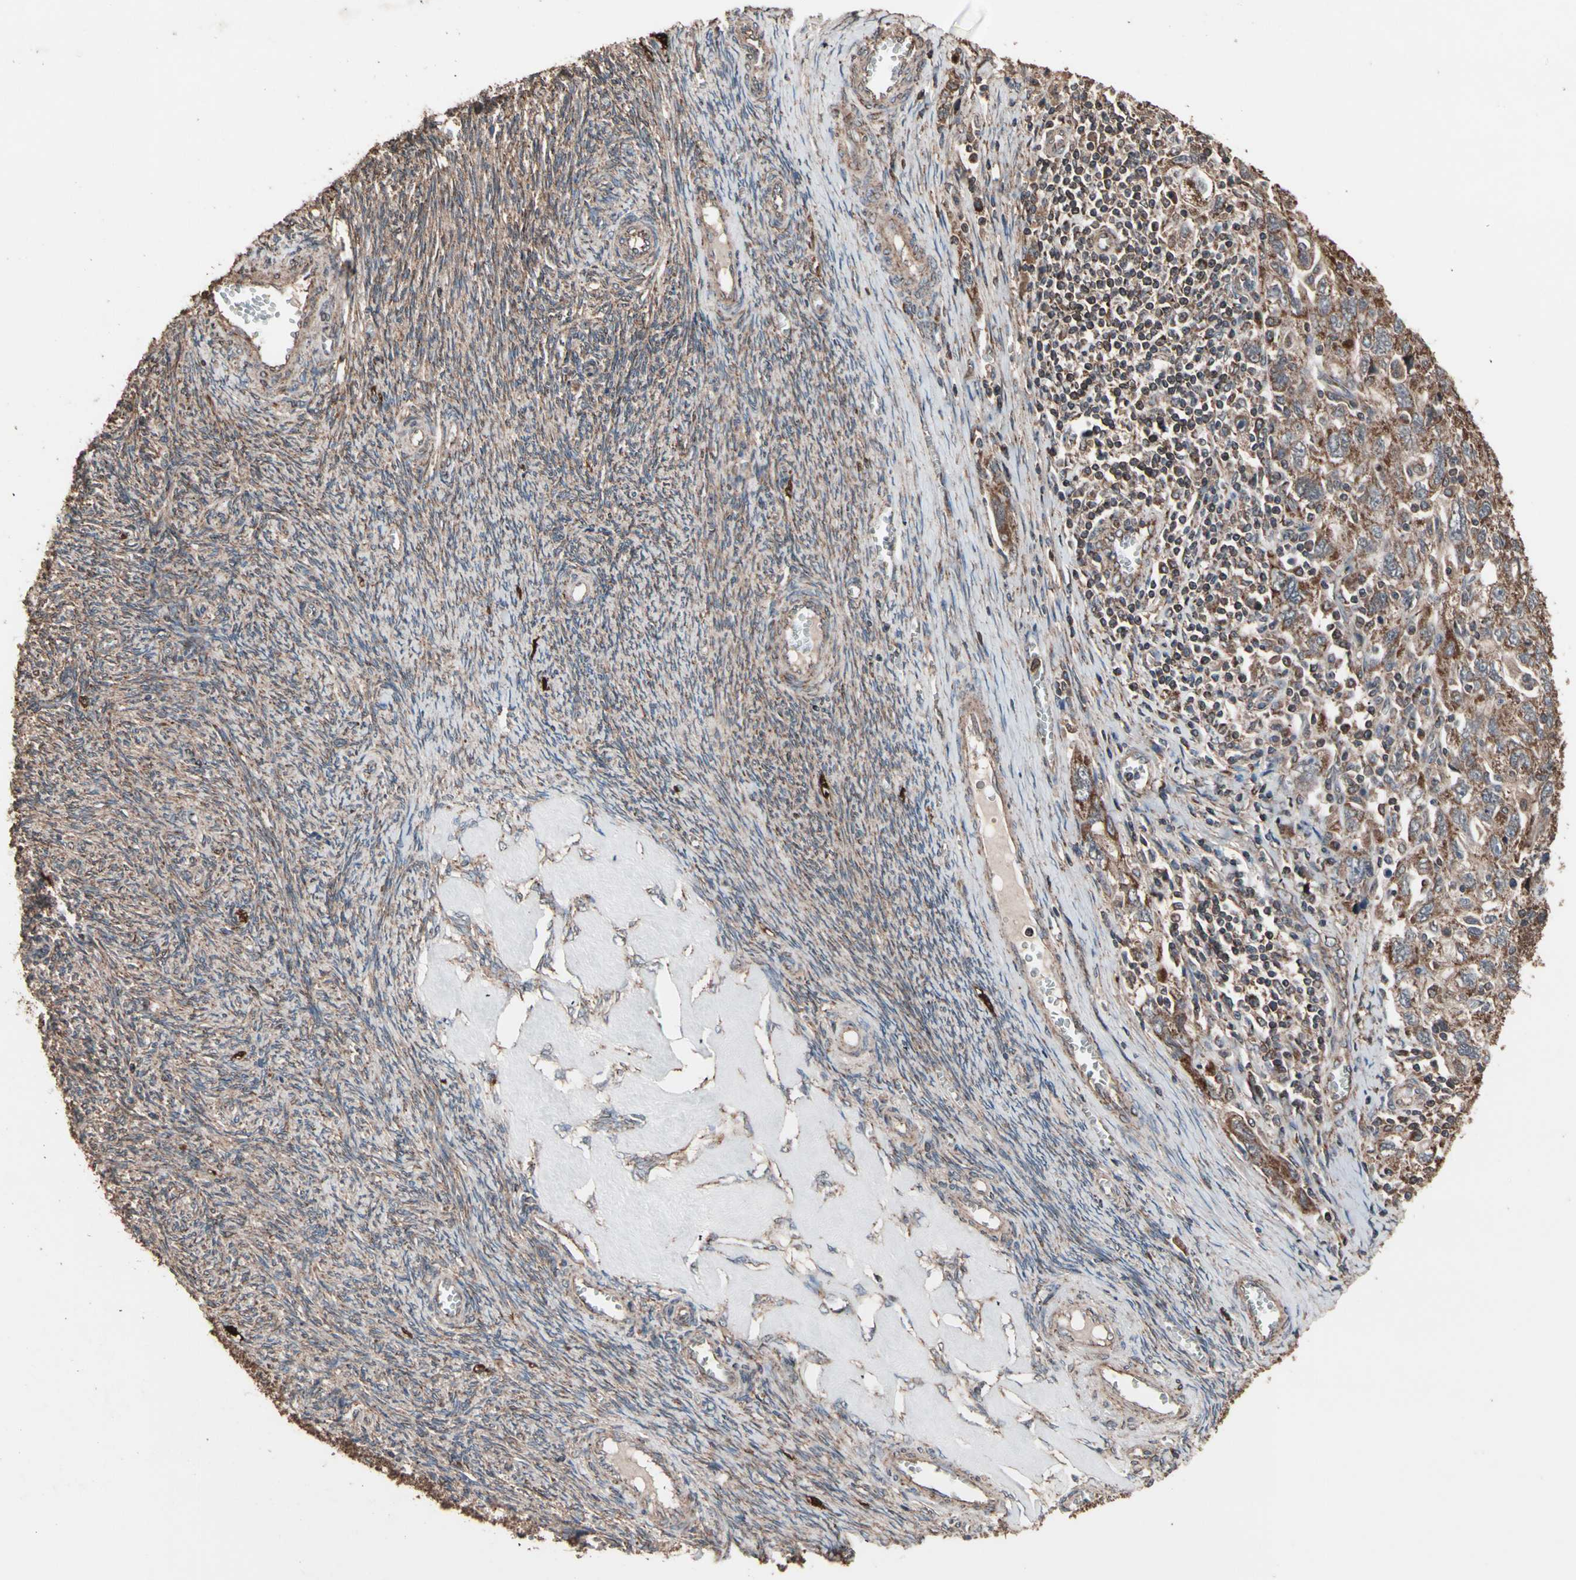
{"staining": {"intensity": "moderate", "quantity": ">75%", "location": "cytoplasmic/membranous"}, "tissue": "ovarian cancer", "cell_type": "Tumor cells", "image_type": "cancer", "snomed": [{"axis": "morphology", "description": "Carcinoma, NOS"}, {"axis": "morphology", "description": "Cystadenocarcinoma, serous, NOS"}, {"axis": "topography", "description": "Ovary"}], "caption": "Immunohistochemical staining of human ovarian cancer (carcinoma) displays moderate cytoplasmic/membranous protein expression in about >75% of tumor cells.", "gene": "MRPL2", "patient": {"sex": "female", "age": 69}}